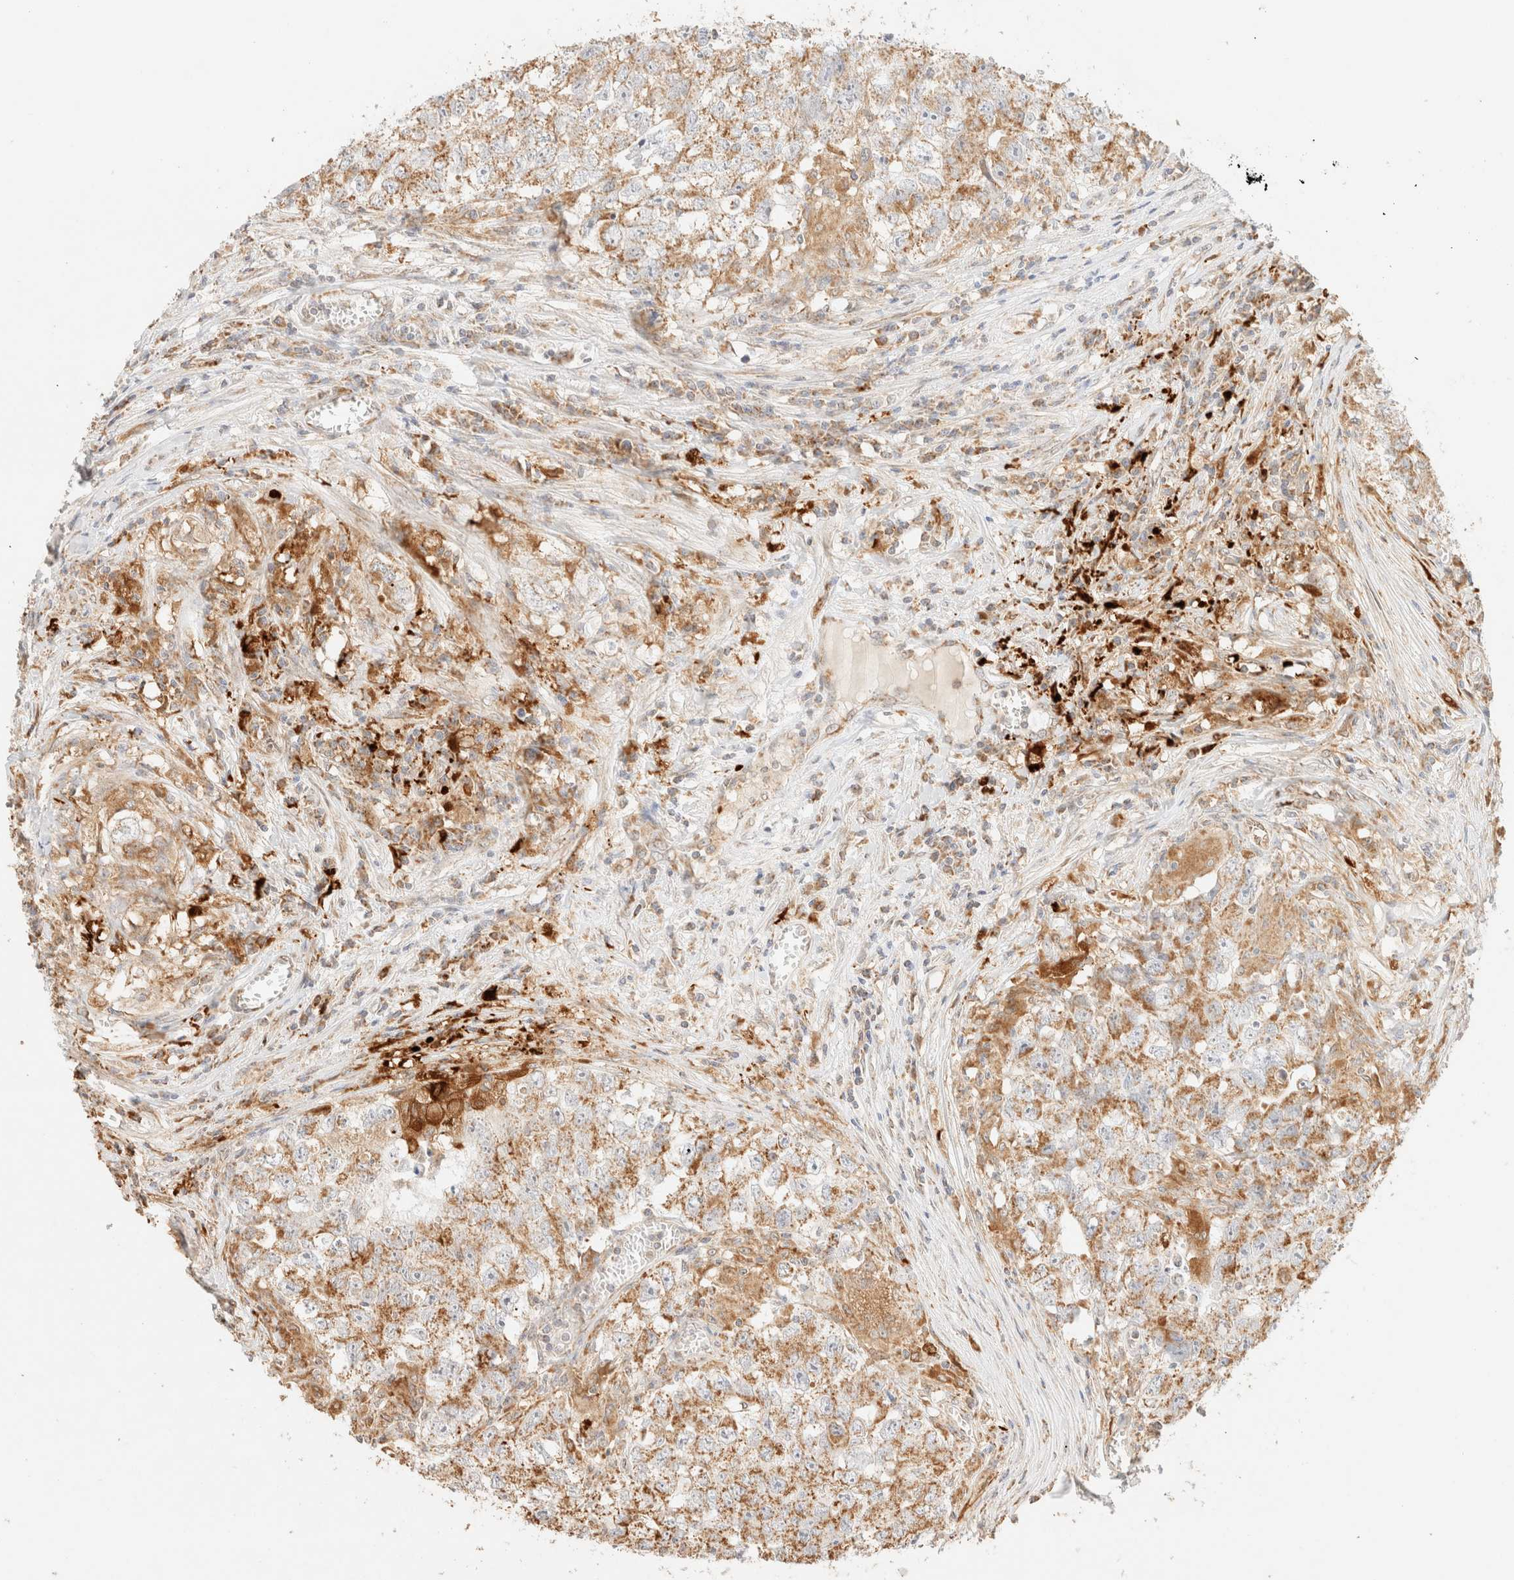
{"staining": {"intensity": "moderate", "quantity": ">75%", "location": "cytoplasmic/membranous"}, "tissue": "testis cancer", "cell_type": "Tumor cells", "image_type": "cancer", "snomed": [{"axis": "morphology", "description": "Seminoma, NOS"}, {"axis": "morphology", "description": "Carcinoma, Embryonal, NOS"}, {"axis": "topography", "description": "Testis"}], "caption": "Human seminoma (testis) stained with a protein marker displays moderate staining in tumor cells.", "gene": "TACO1", "patient": {"sex": "male", "age": 43}}